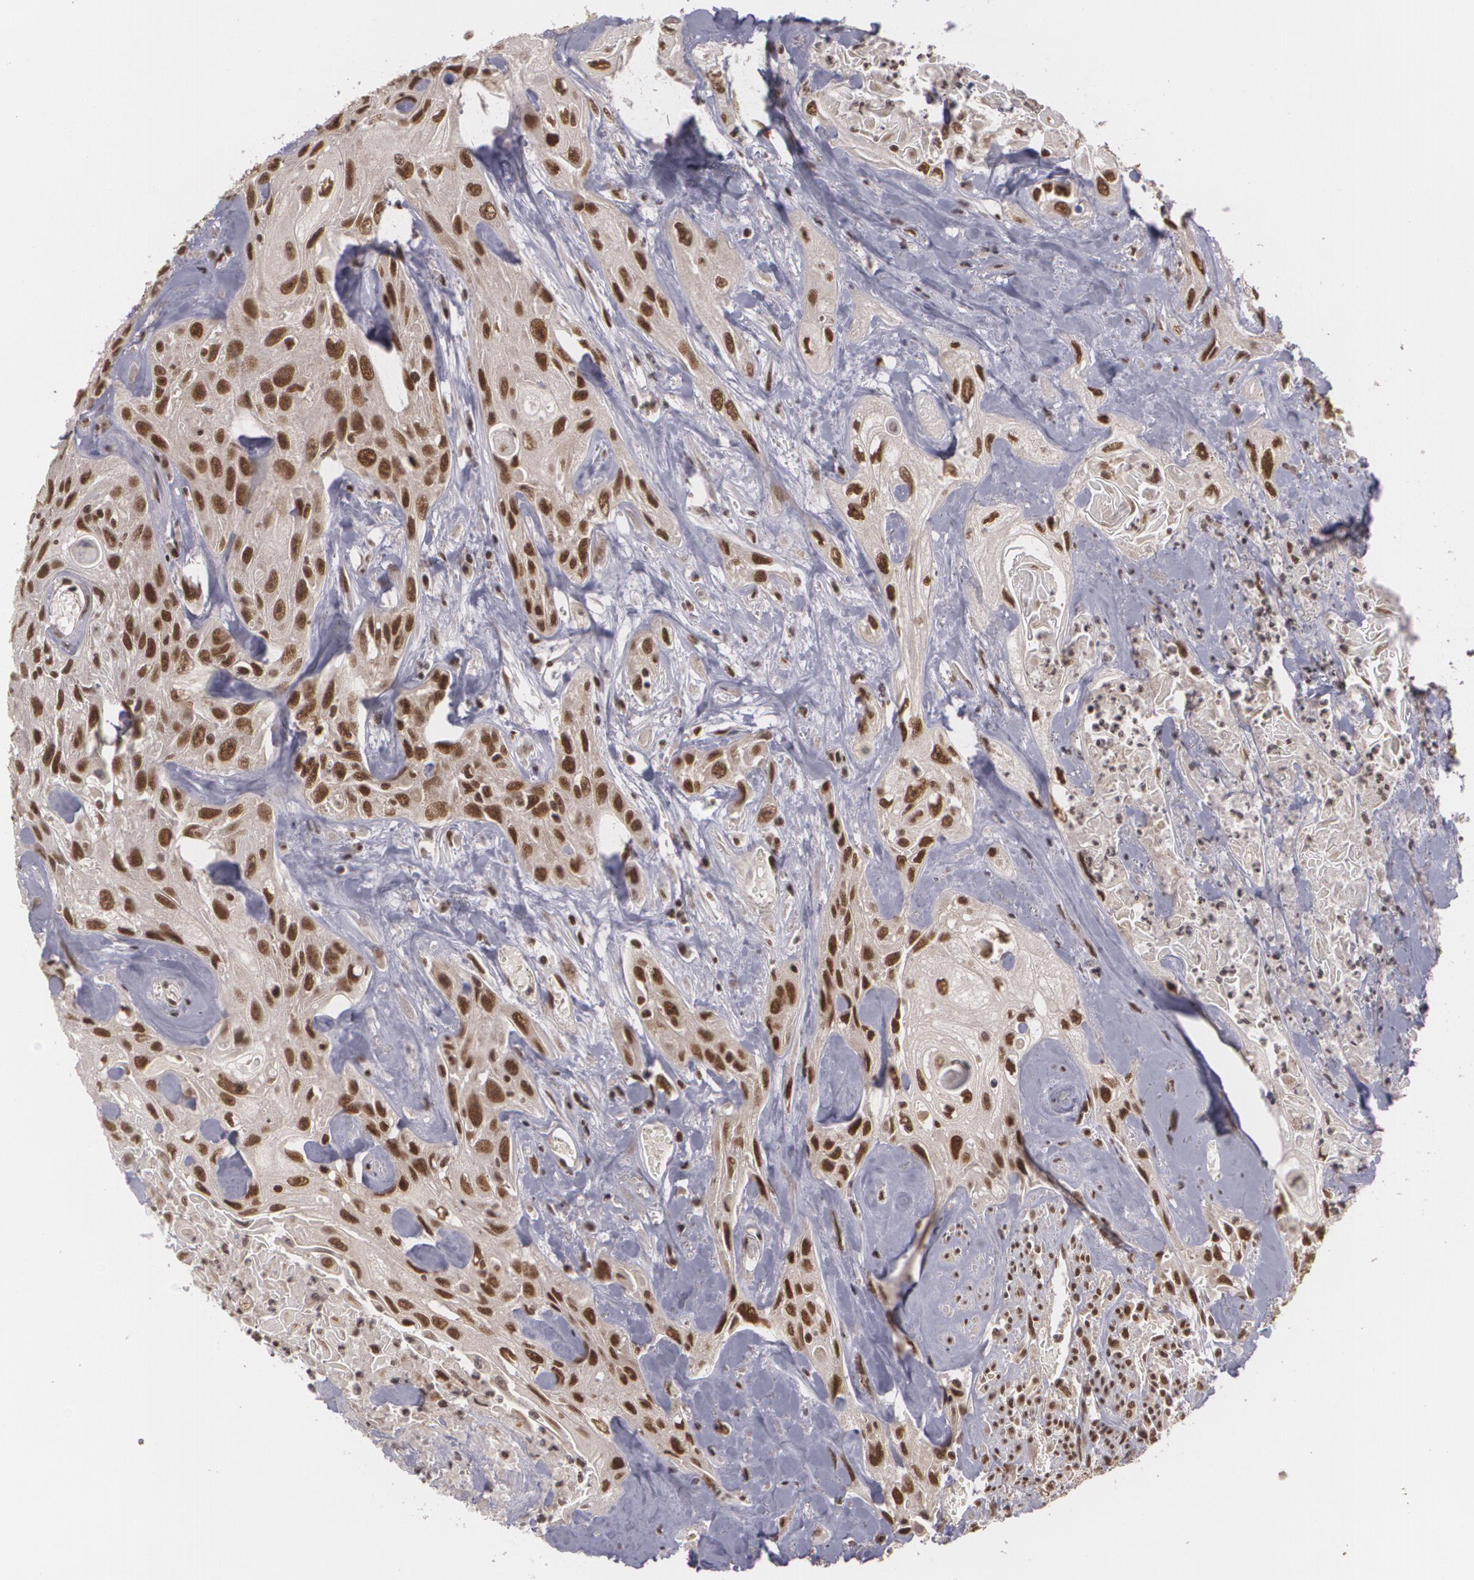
{"staining": {"intensity": "strong", "quantity": ">75%", "location": "nuclear"}, "tissue": "urothelial cancer", "cell_type": "Tumor cells", "image_type": "cancer", "snomed": [{"axis": "morphology", "description": "Urothelial carcinoma, High grade"}, {"axis": "topography", "description": "Urinary bladder"}], "caption": "Protein analysis of urothelial cancer tissue shows strong nuclear positivity in approximately >75% of tumor cells.", "gene": "RXRB", "patient": {"sex": "female", "age": 84}}